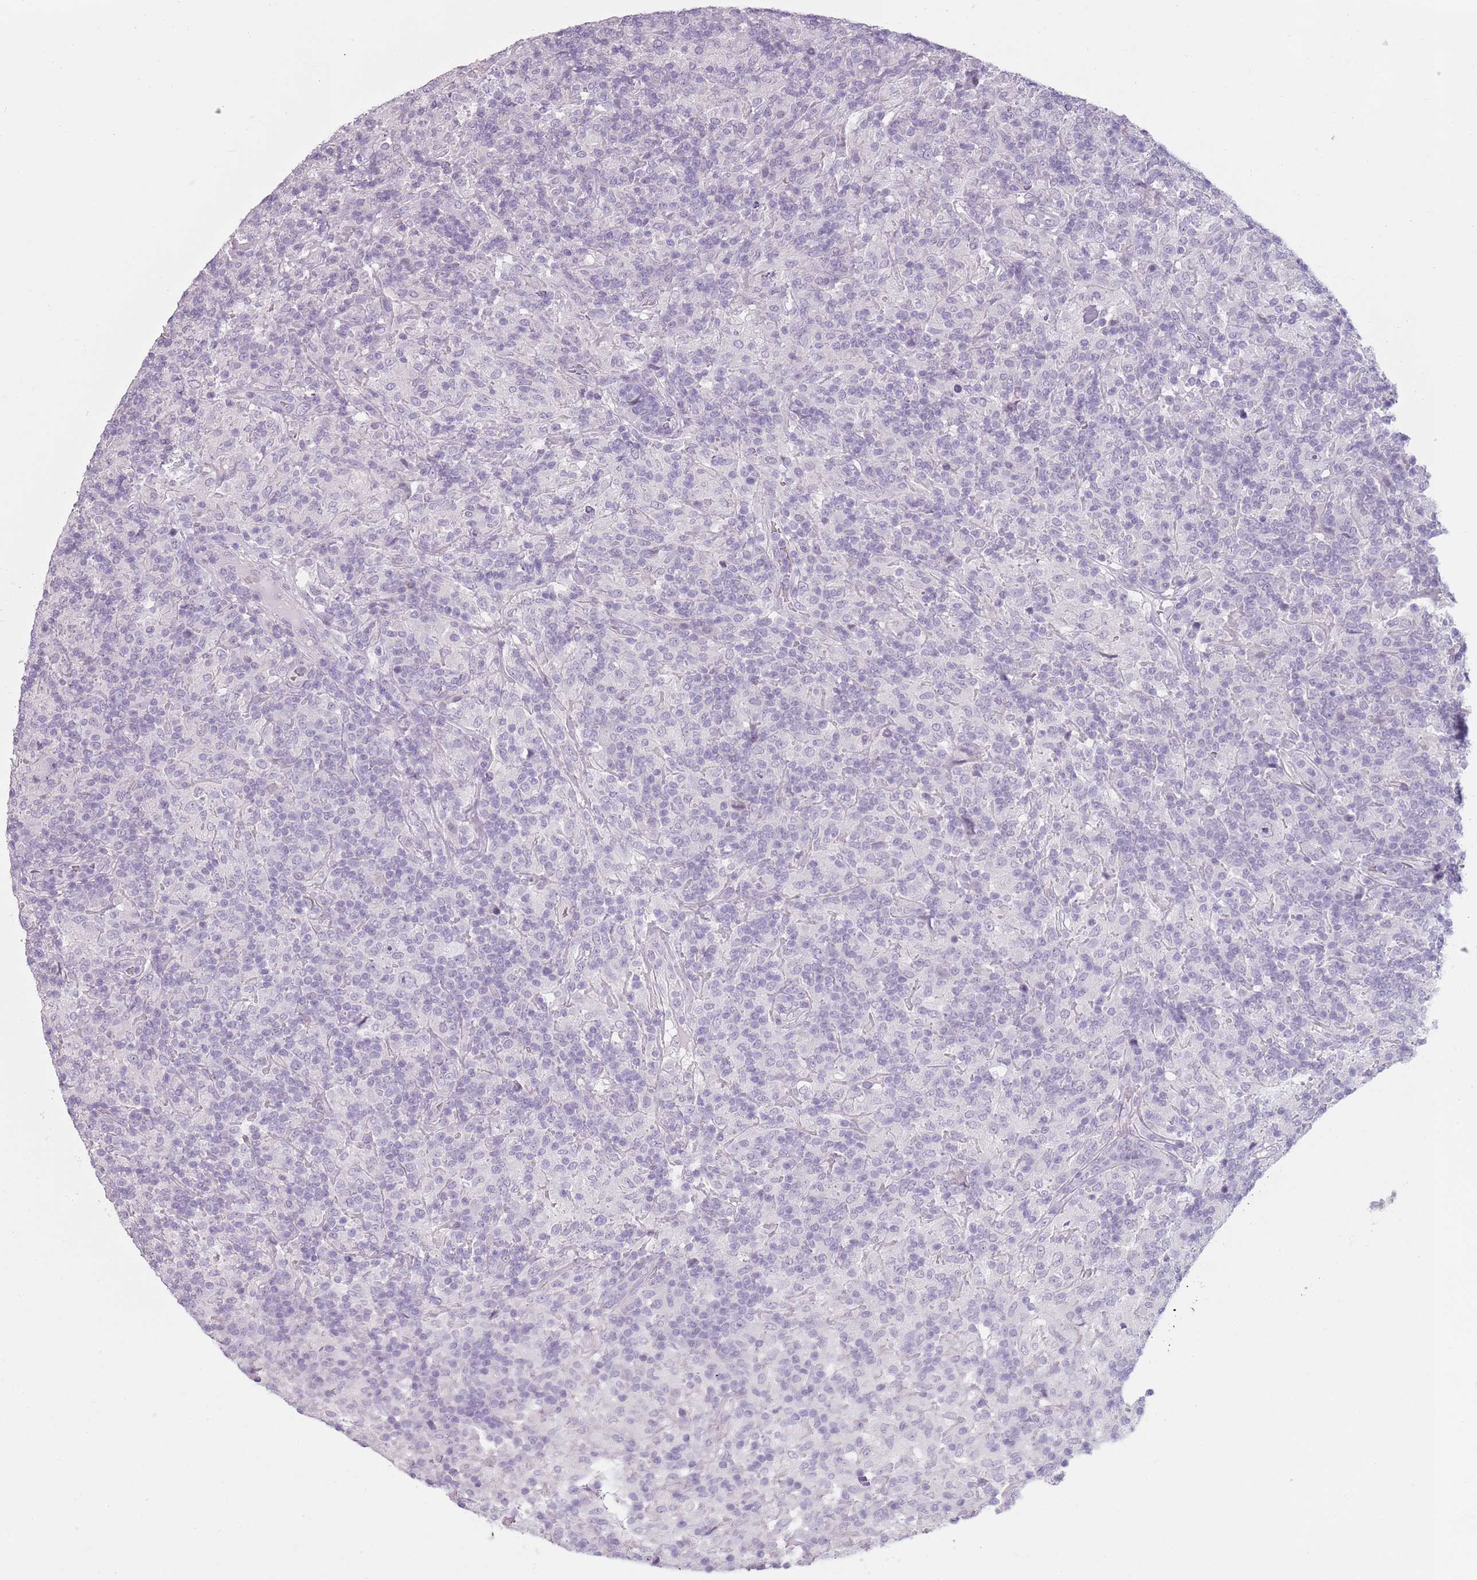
{"staining": {"intensity": "negative", "quantity": "none", "location": "none"}, "tissue": "lymphoma", "cell_type": "Tumor cells", "image_type": "cancer", "snomed": [{"axis": "morphology", "description": "Hodgkin's disease, NOS"}, {"axis": "topography", "description": "Lymph node"}], "caption": "A micrograph of human Hodgkin's disease is negative for staining in tumor cells.", "gene": "PIEZO1", "patient": {"sex": "male", "age": 70}}